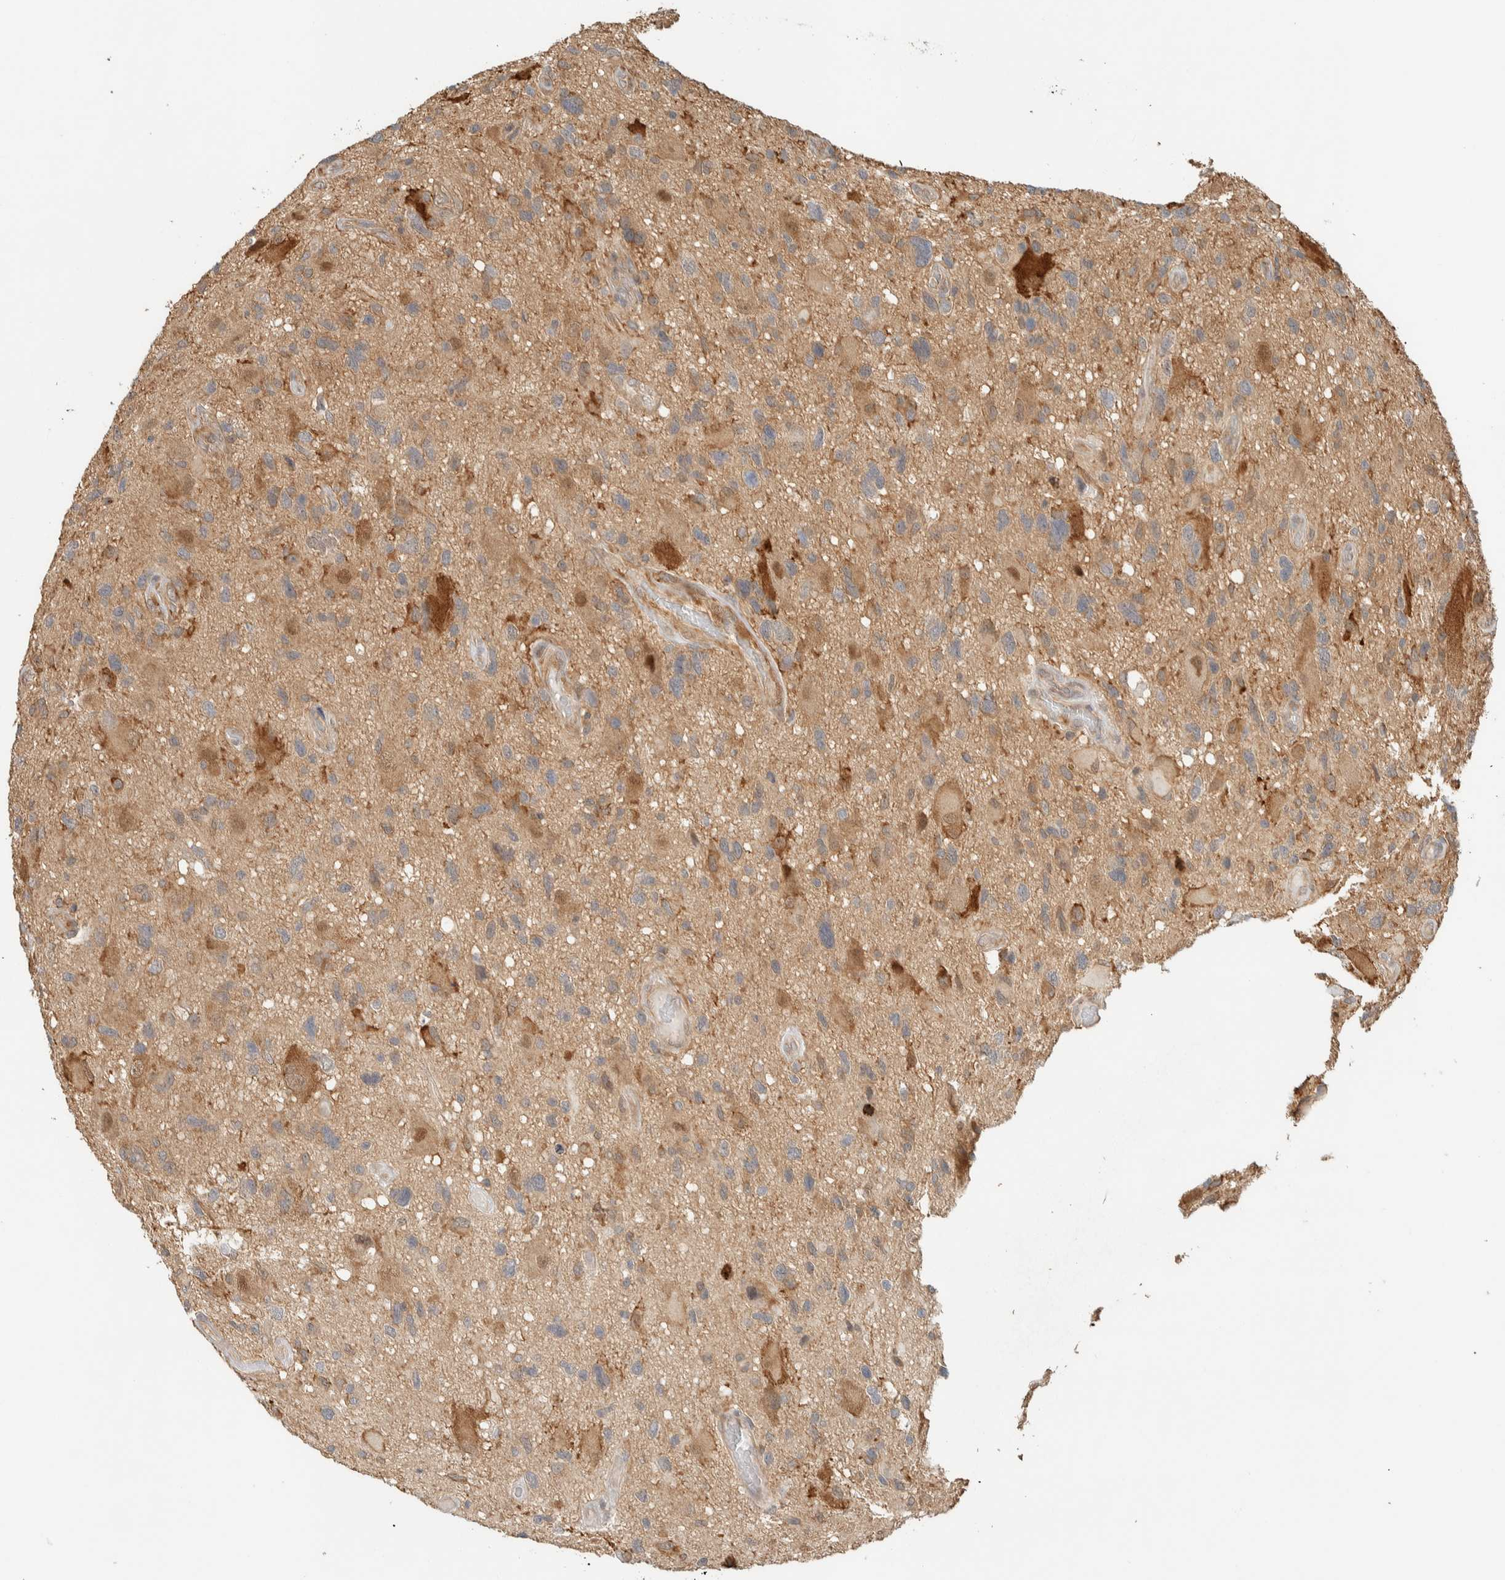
{"staining": {"intensity": "weak", "quantity": "25%-75%", "location": "cytoplasmic/membranous"}, "tissue": "glioma", "cell_type": "Tumor cells", "image_type": "cancer", "snomed": [{"axis": "morphology", "description": "Glioma, malignant, High grade"}, {"axis": "topography", "description": "Brain"}], "caption": "Protein staining of malignant glioma (high-grade) tissue reveals weak cytoplasmic/membranous staining in about 25%-75% of tumor cells.", "gene": "RAB11FIP1", "patient": {"sex": "male", "age": 33}}